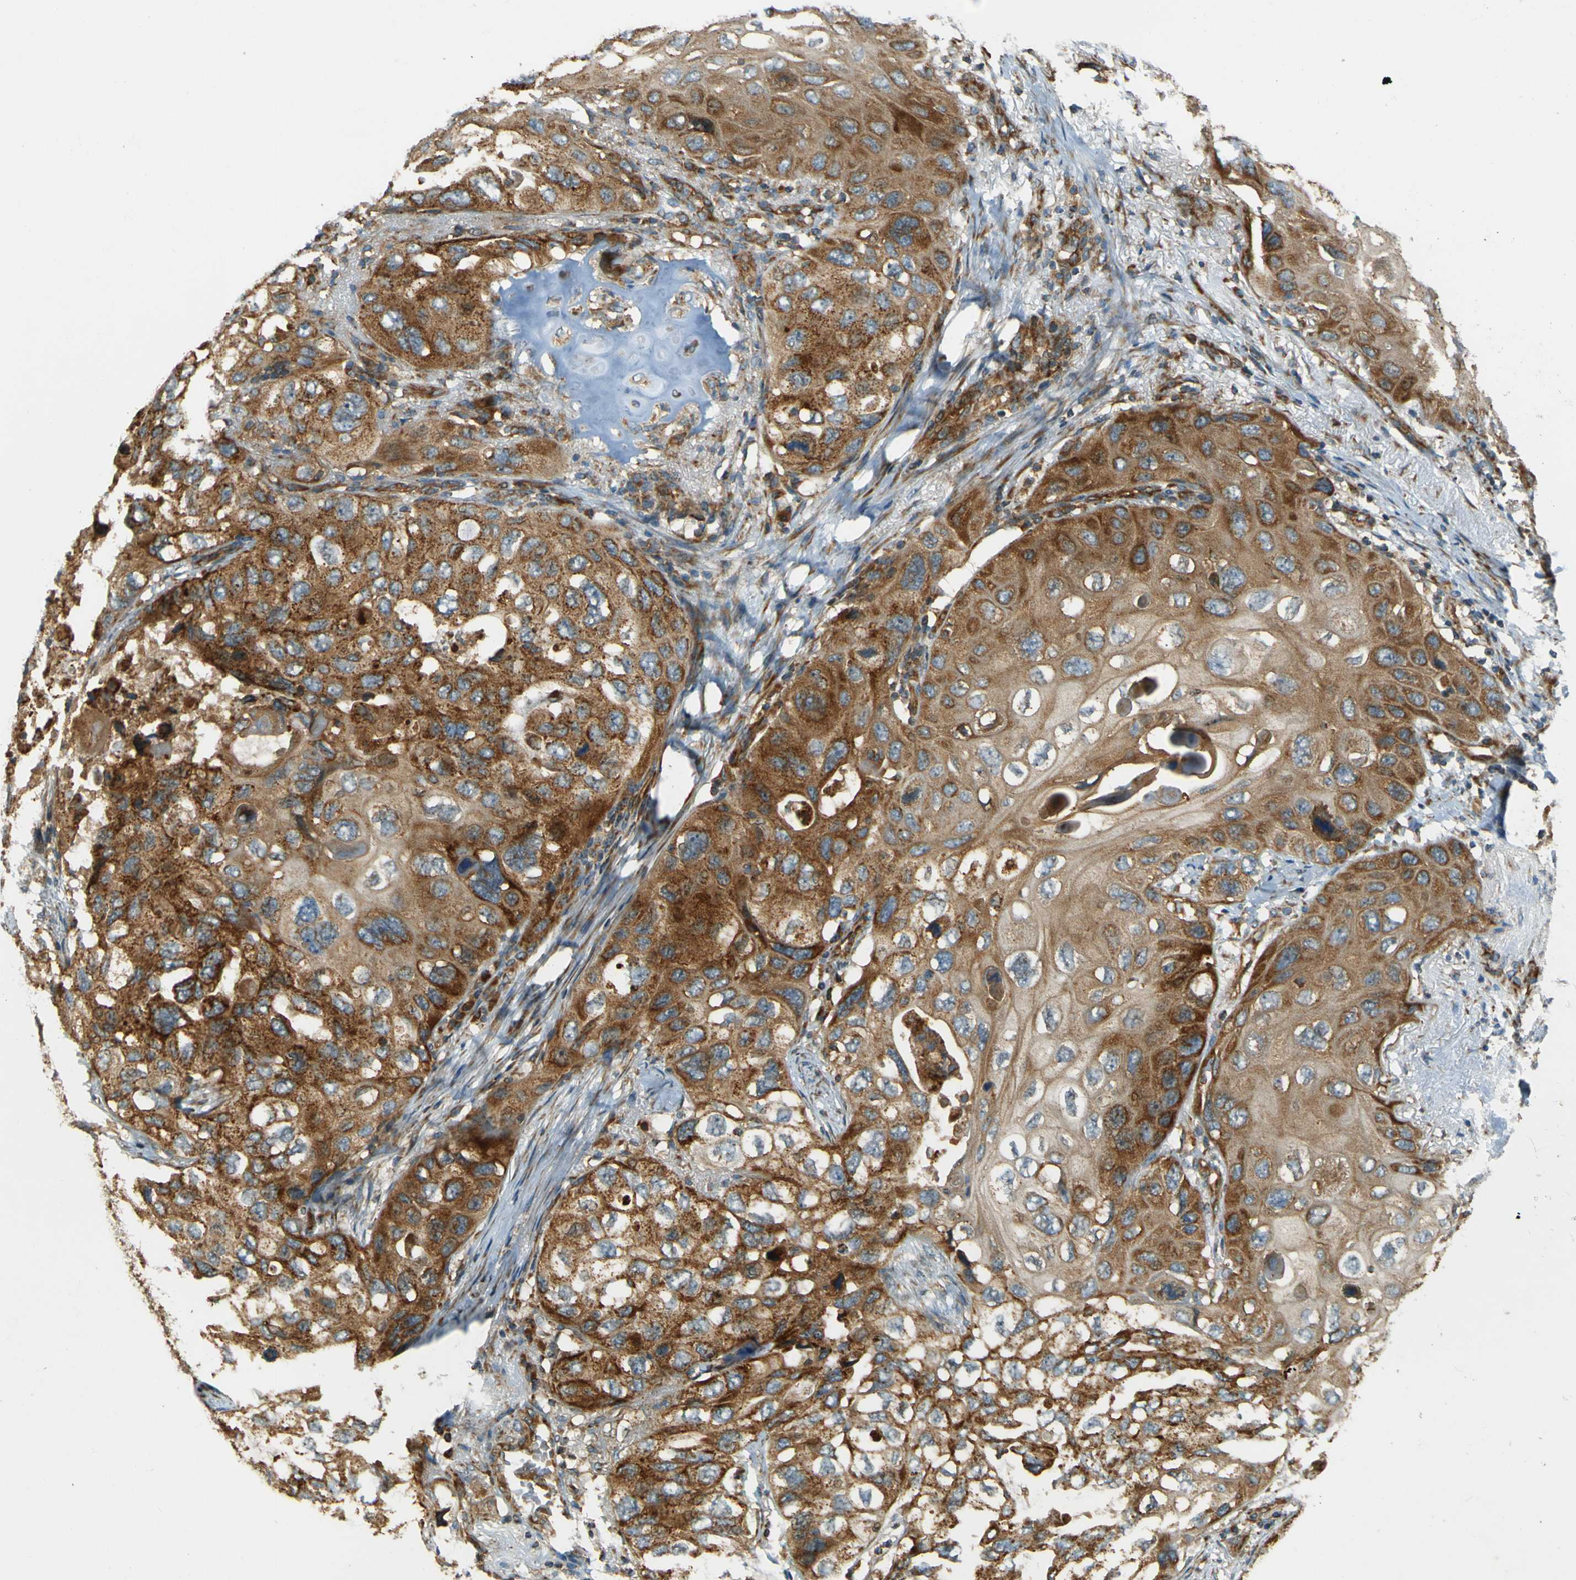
{"staining": {"intensity": "strong", "quantity": ">75%", "location": "cytoplasmic/membranous"}, "tissue": "lung cancer", "cell_type": "Tumor cells", "image_type": "cancer", "snomed": [{"axis": "morphology", "description": "Squamous cell carcinoma, NOS"}, {"axis": "topography", "description": "Lung"}], "caption": "Protein expression analysis of lung cancer displays strong cytoplasmic/membranous positivity in about >75% of tumor cells.", "gene": "DNAJC5", "patient": {"sex": "female", "age": 73}}